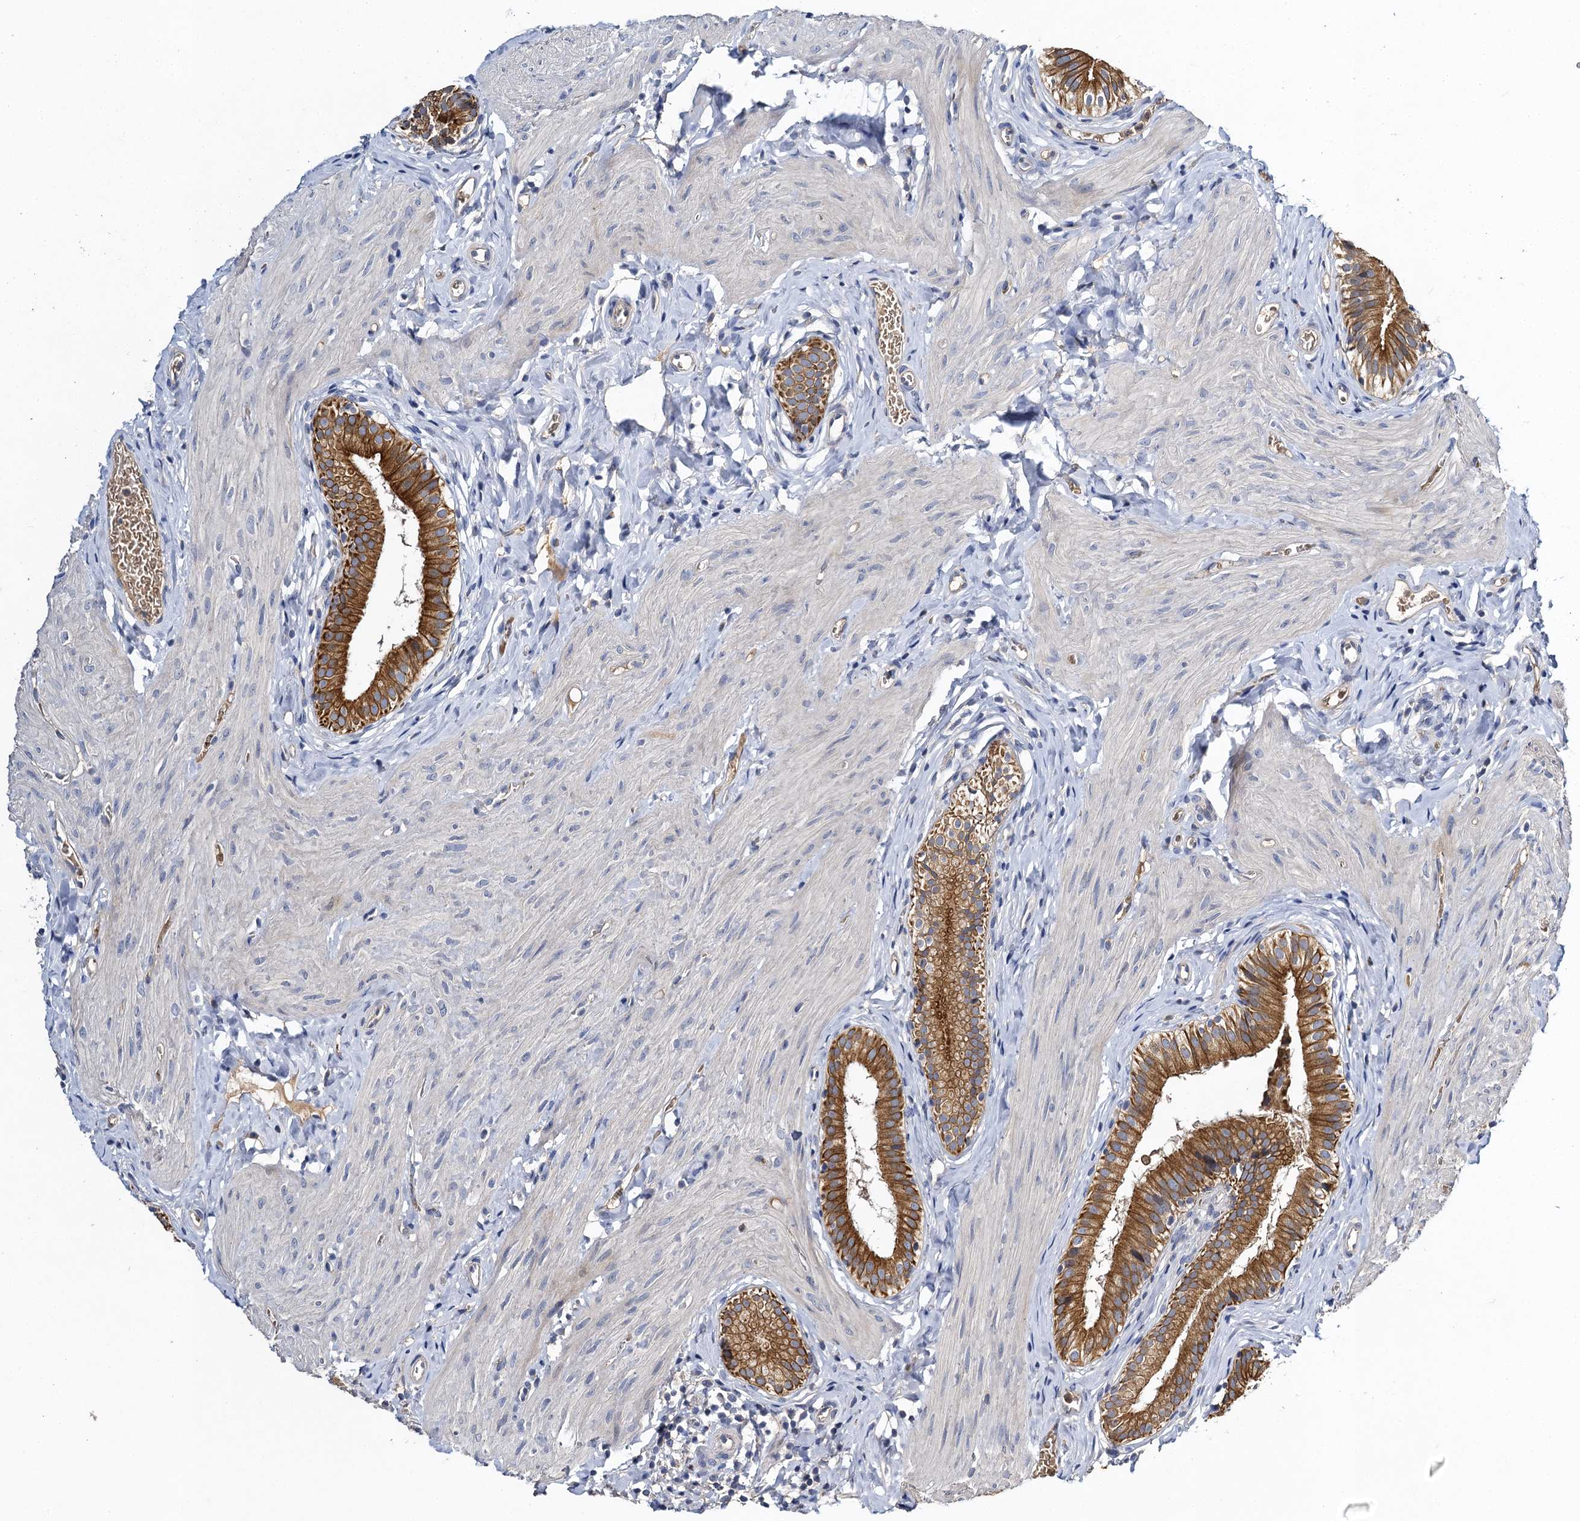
{"staining": {"intensity": "moderate", "quantity": ">75%", "location": "cytoplasmic/membranous"}, "tissue": "gallbladder", "cell_type": "Glandular cells", "image_type": "normal", "snomed": [{"axis": "morphology", "description": "Normal tissue, NOS"}, {"axis": "topography", "description": "Gallbladder"}], "caption": "Gallbladder stained with a brown dye reveals moderate cytoplasmic/membranous positive expression in about >75% of glandular cells.", "gene": "SLC11A2", "patient": {"sex": "female", "age": 47}}